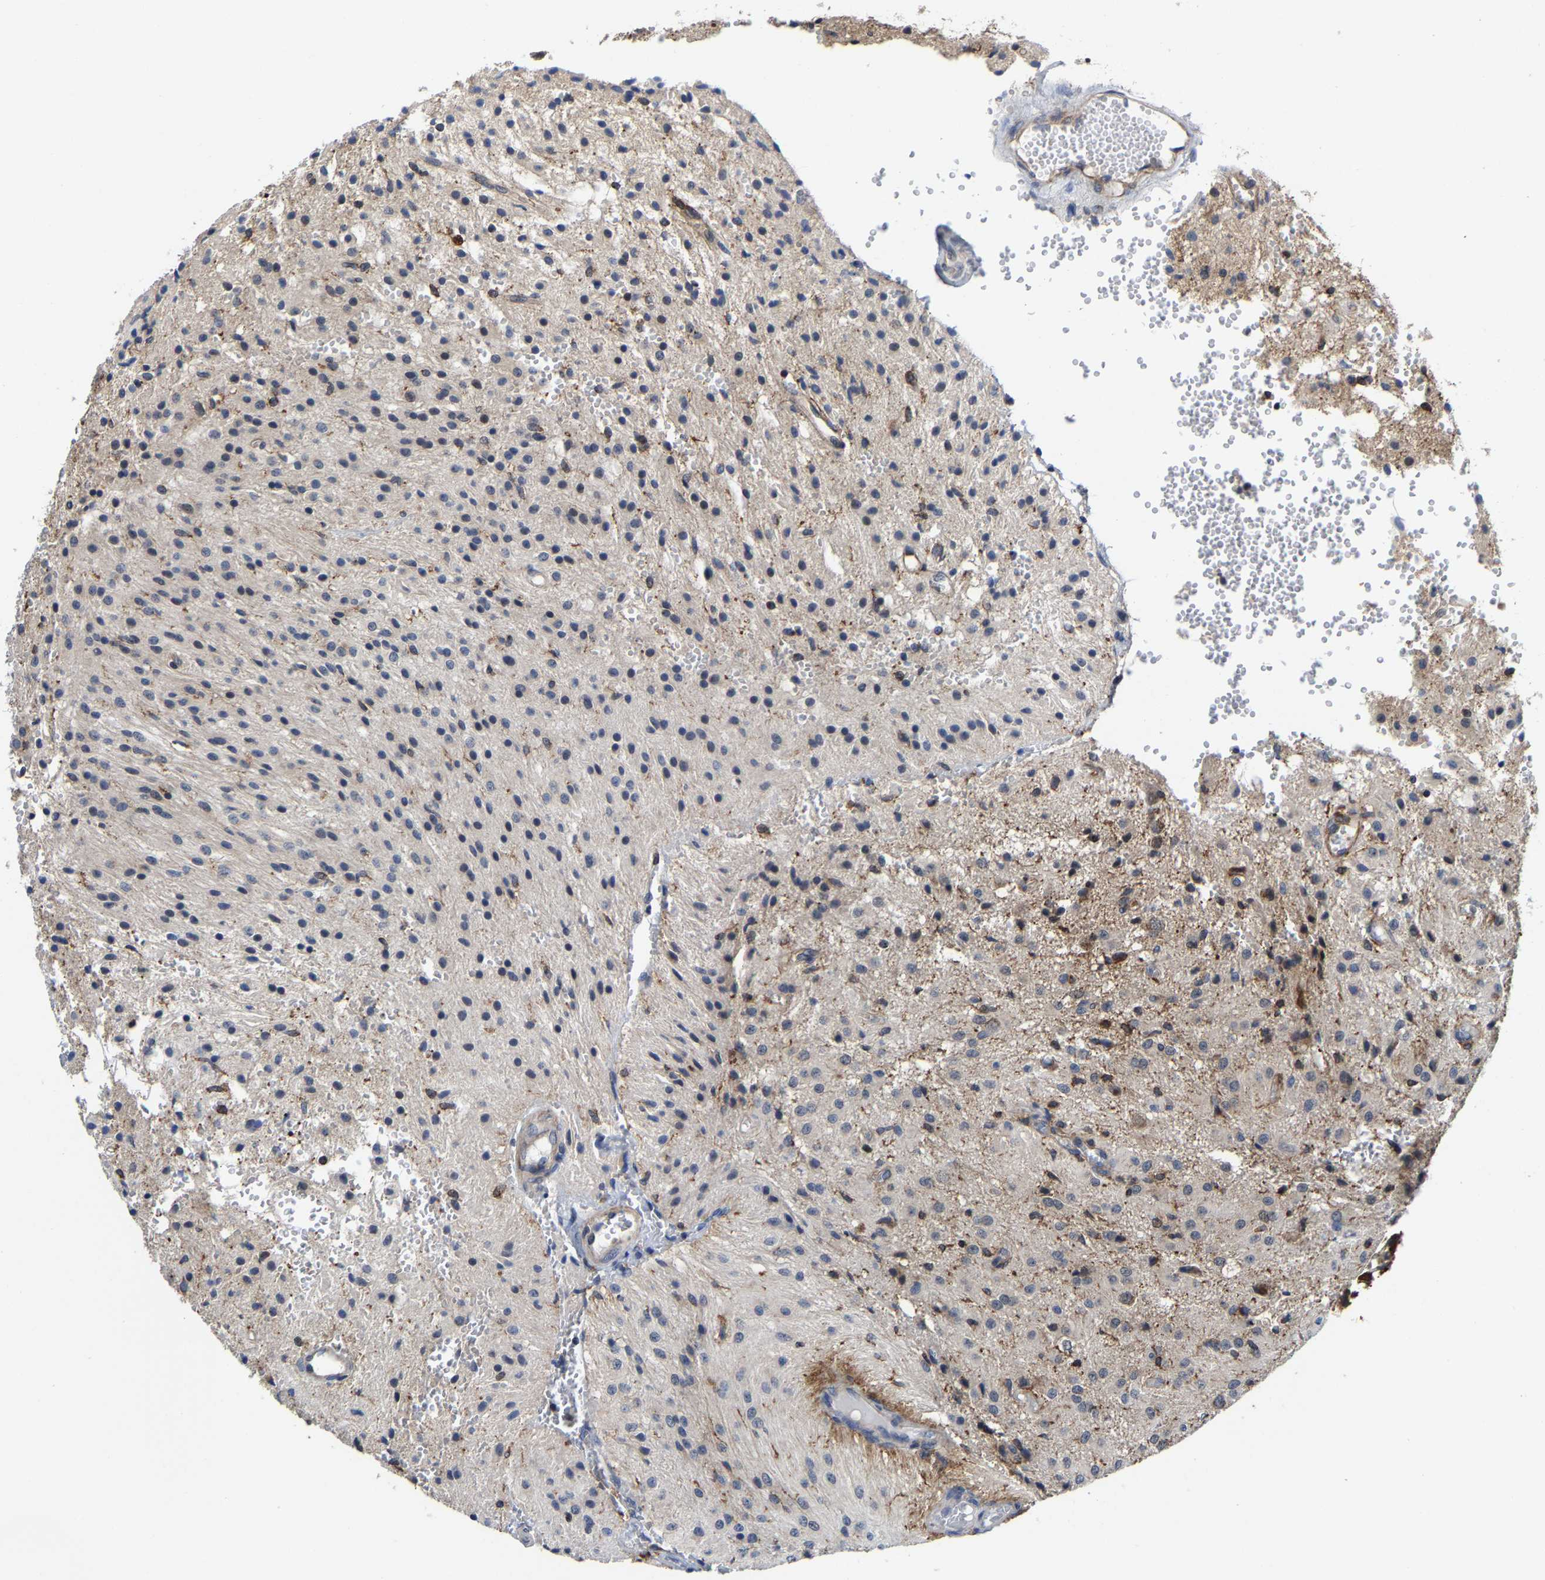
{"staining": {"intensity": "negative", "quantity": "none", "location": "none"}, "tissue": "glioma", "cell_type": "Tumor cells", "image_type": "cancer", "snomed": [{"axis": "morphology", "description": "Glioma, malignant, High grade"}, {"axis": "topography", "description": "Brain"}], "caption": "DAB immunohistochemical staining of human glioma demonstrates no significant positivity in tumor cells.", "gene": "PFKFB3", "patient": {"sex": "female", "age": 59}}